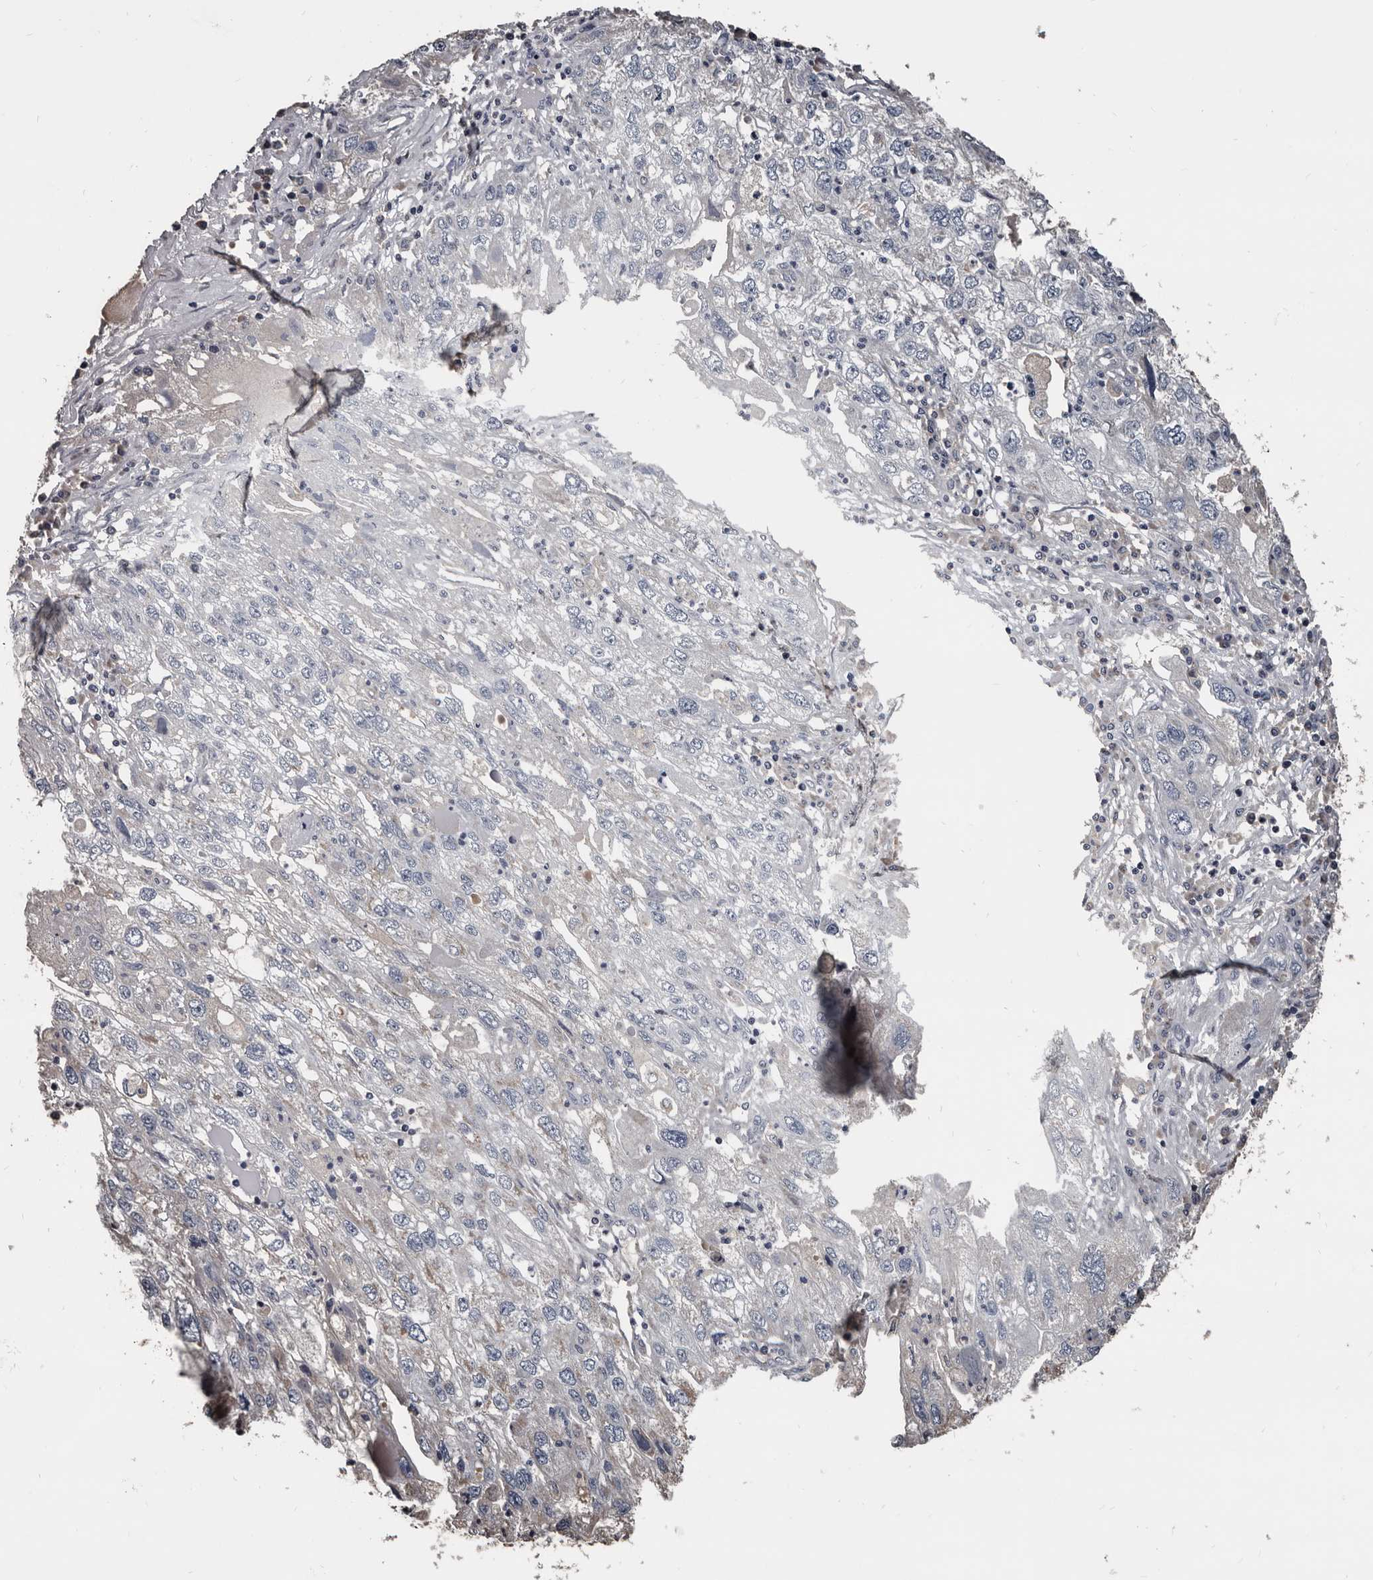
{"staining": {"intensity": "negative", "quantity": "none", "location": "none"}, "tissue": "endometrial cancer", "cell_type": "Tumor cells", "image_type": "cancer", "snomed": [{"axis": "morphology", "description": "Adenocarcinoma, NOS"}, {"axis": "topography", "description": "Endometrium"}], "caption": "Human endometrial cancer (adenocarcinoma) stained for a protein using IHC shows no staining in tumor cells.", "gene": "GREB1", "patient": {"sex": "female", "age": 49}}